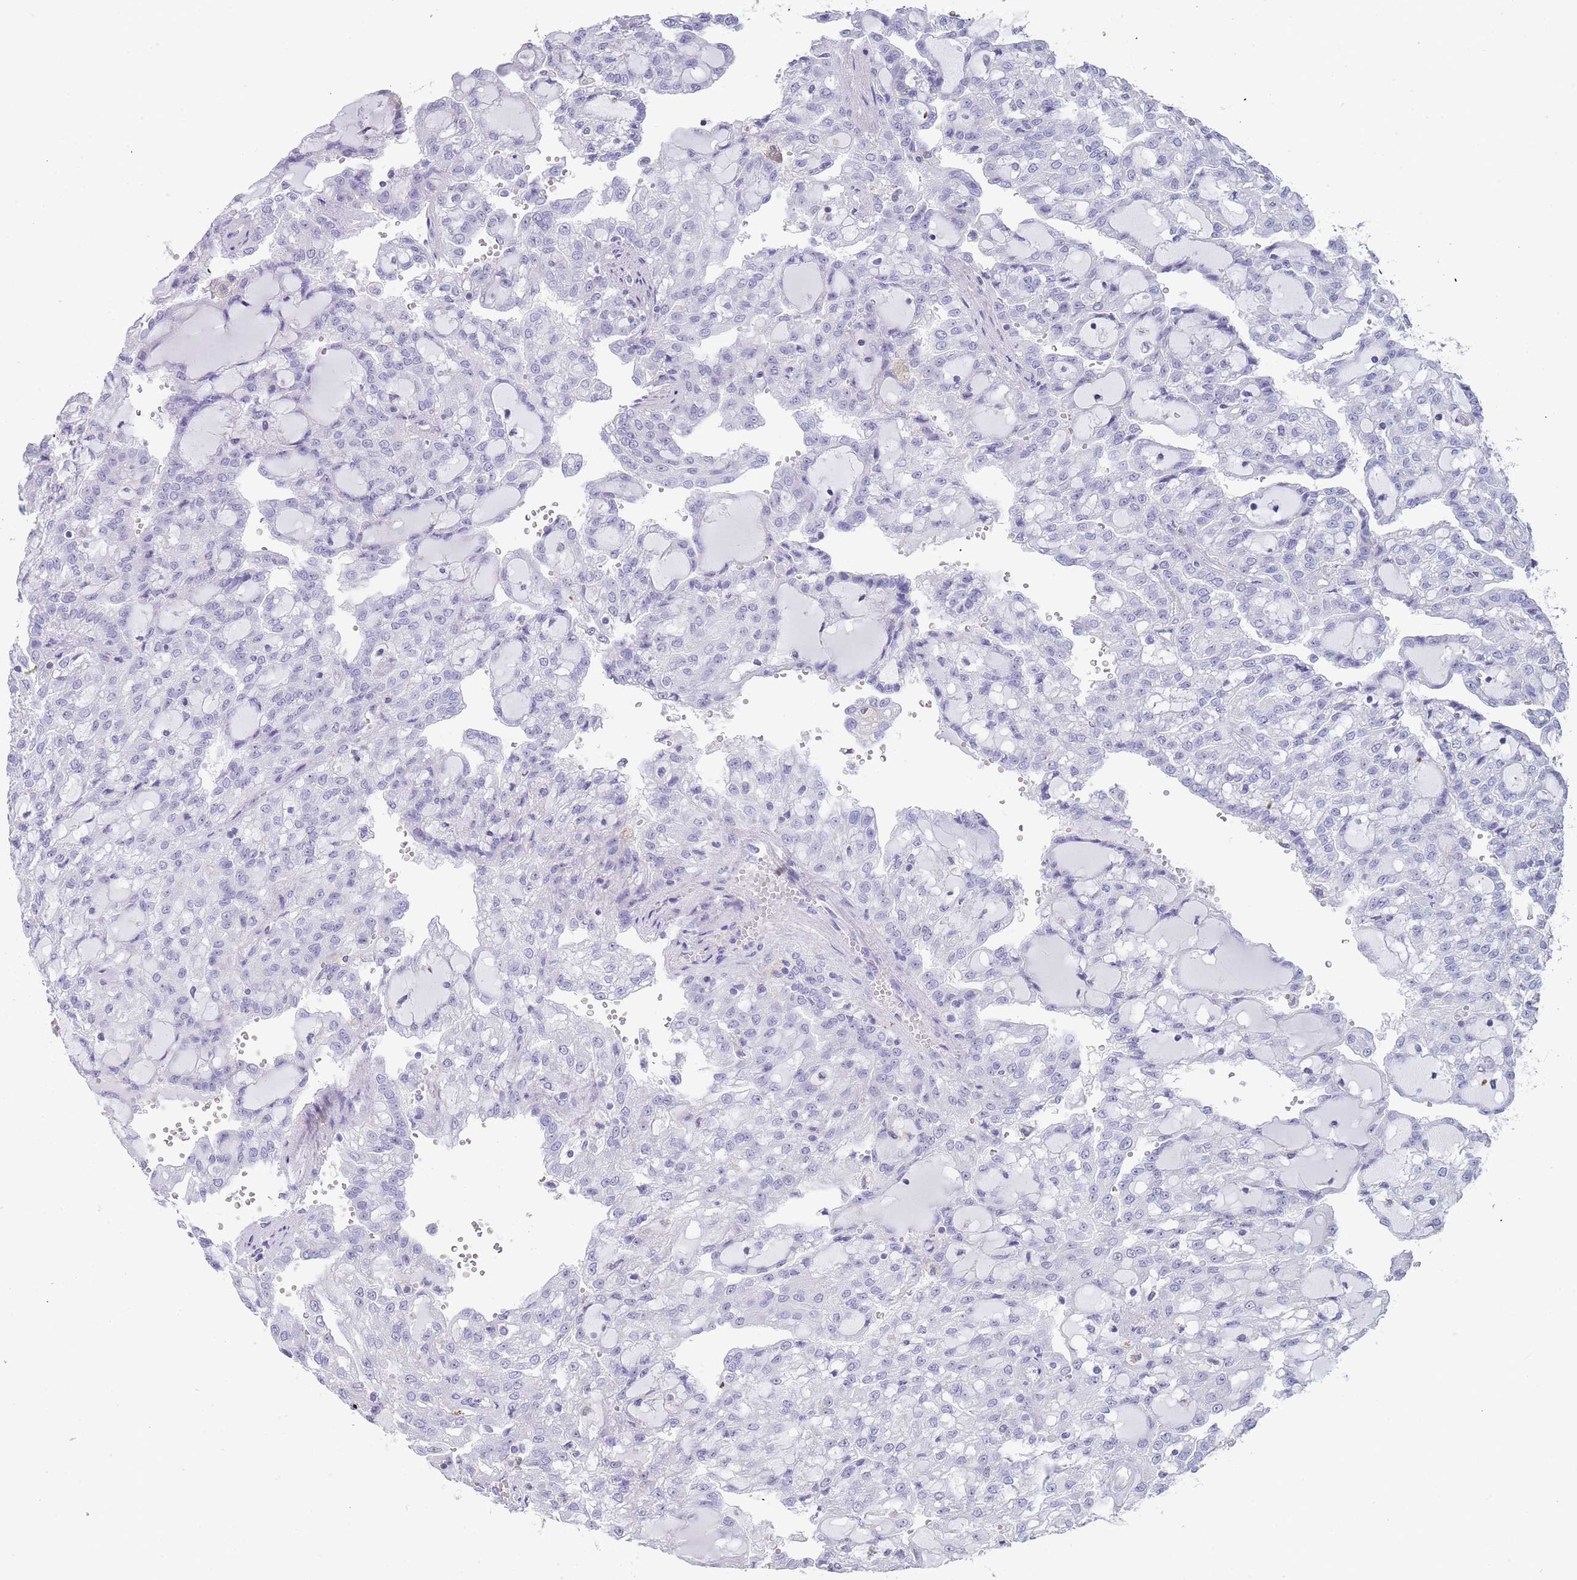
{"staining": {"intensity": "negative", "quantity": "none", "location": "none"}, "tissue": "renal cancer", "cell_type": "Tumor cells", "image_type": "cancer", "snomed": [{"axis": "morphology", "description": "Adenocarcinoma, NOS"}, {"axis": "topography", "description": "Kidney"}], "caption": "Histopathology image shows no protein expression in tumor cells of renal cancer tissue.", "gene": "NOP14", "patient": {"sex": "male", "age": 63}}